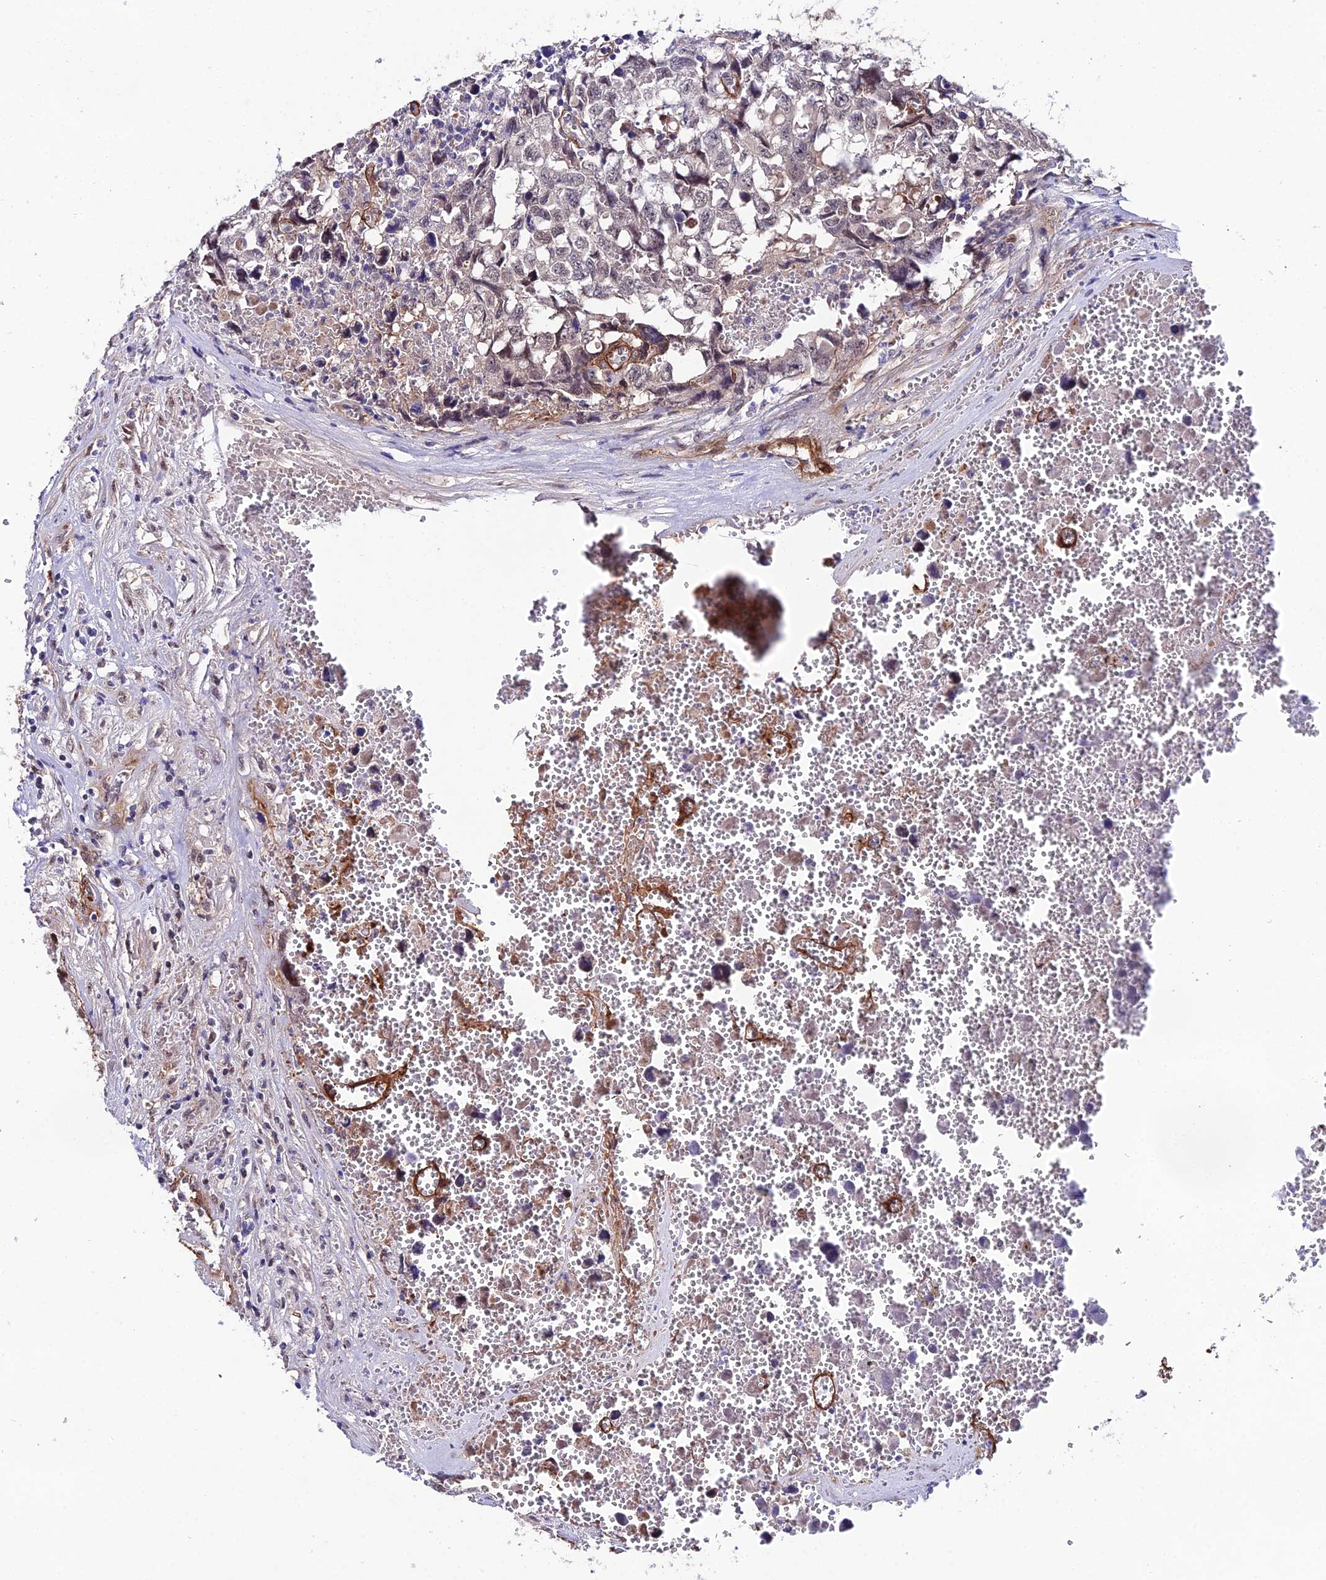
{"staining": {"intensity": "negative", "quantity": "none", "location": "none"}, "tissue": "testis cancer", "cell_type": "Tumor cells", "image_type": "cancer", "snomed": [{"axis": "morphology", "description": "Carcinoma, Embryonal, NOS"}, {"axis": "topography", "description": "Testis"}], "caption": "Immunohistochemical staining of human embryonal carcinoma (testis) reveals no significant staining in tumor cells.", "gene": "SYT15", "patient": {"sex": "male", "age": 31}}